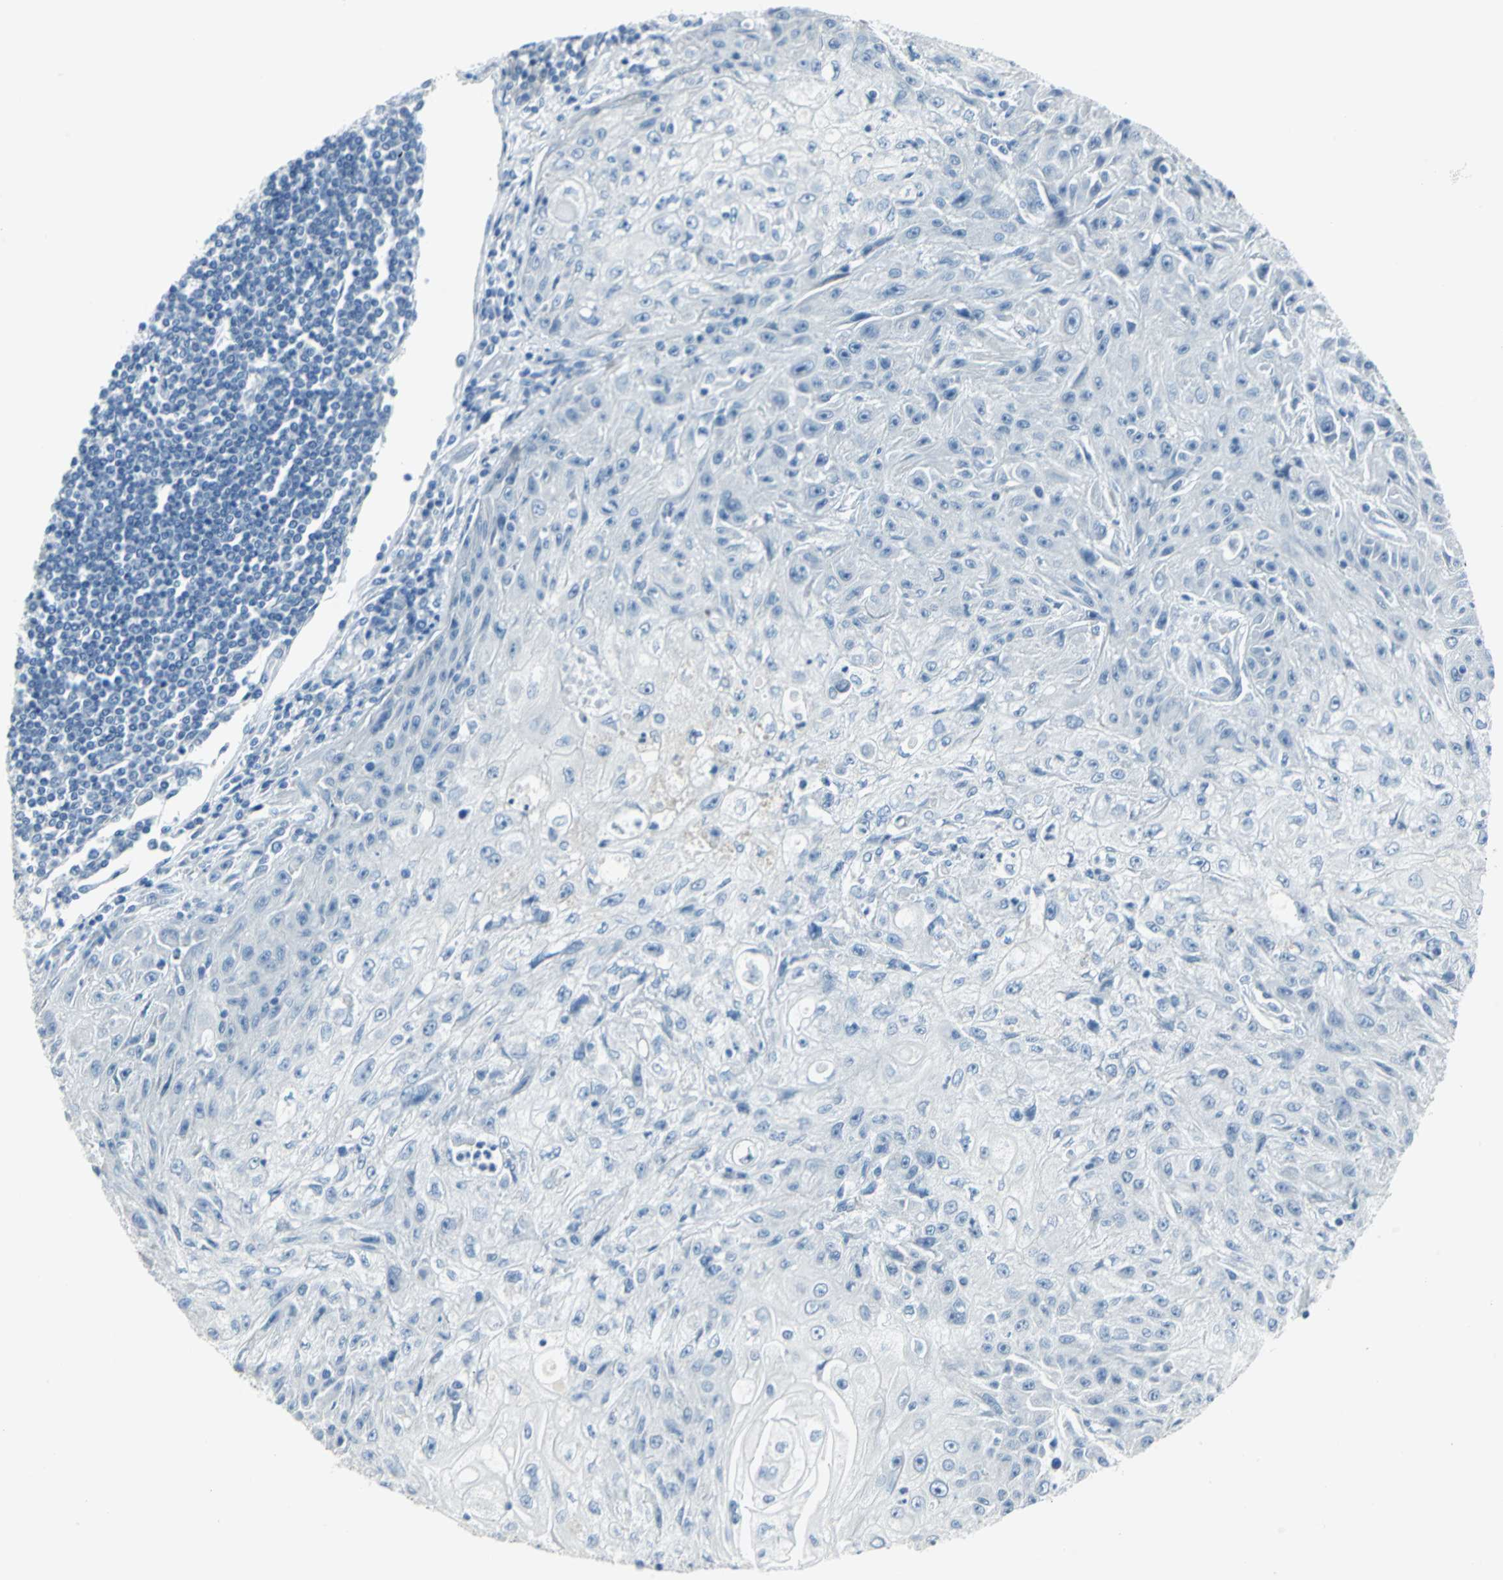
{"staining": {"intensity": "negative", "quantity": "none", "location": "none"}, "tissue": "skin cancer", "cell_type": "Tumor cells", "image_type": "cancer", "snomed": [{"axis": "morphology", "description": "Squamous cell carcinoma, NOS"}, {"axis": "topography", "description": "Skin"}], "caption": "Image shows no significant protein expression in tumor cells of skin cancer (squamous cell carcinoma). (Immunohistochemistry, brightfield microscopy, high magnification).", "gene": "DNAI2", "patient": {"sex": "male", "age": 75}}